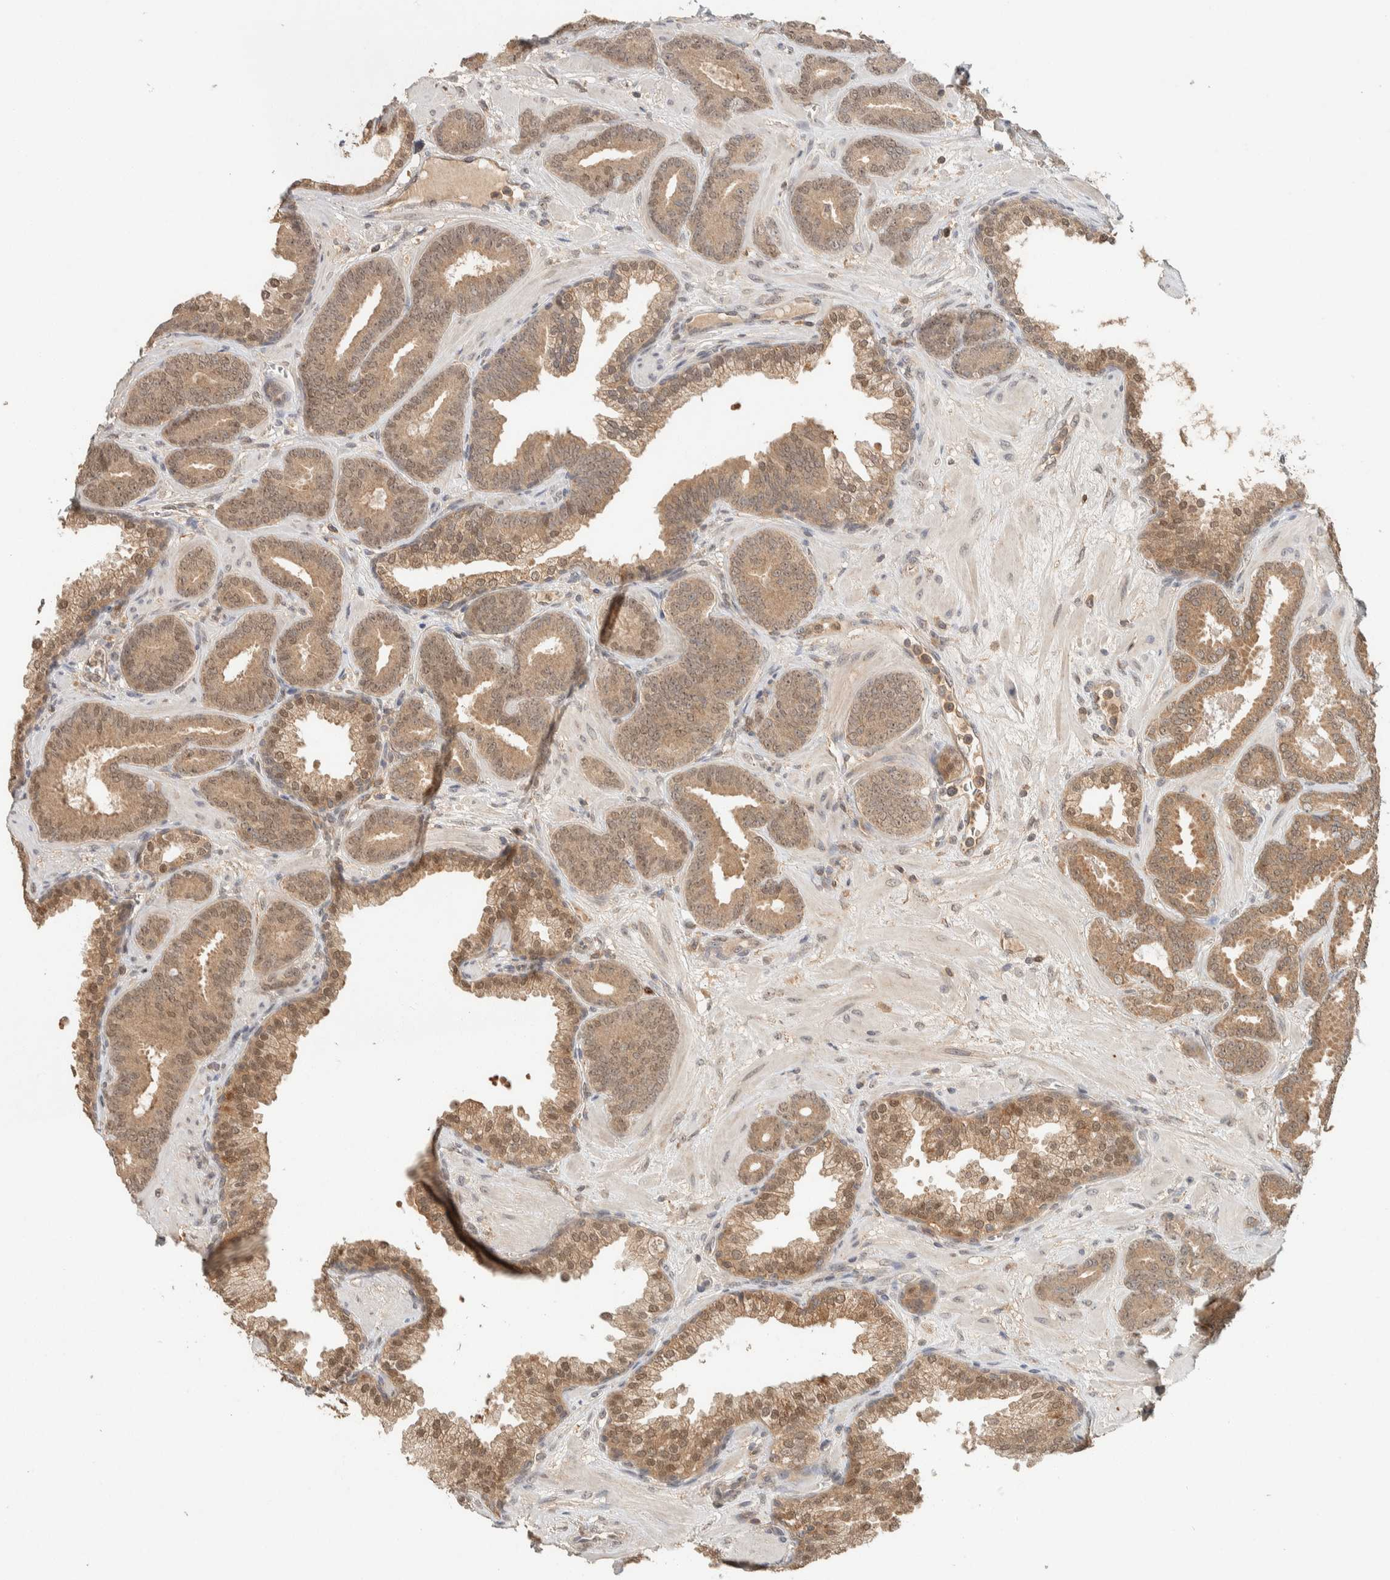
{"staining": {"intensity": "moderate", "quantity": ">75%", "location": "cytoplasmic/membranous,nuclear"}, "tissue": "prostate cancer", "cell_type": "Tumor cells", "image_type": "cancer", "snomed": [{"axis": "morphology", "description": "Adenocarcinoma, Low grade"}, {"axis": "topography", "description": "Prostate"}], "caption": "Prostate cancer was stained to show a protein in brown. There is medium levels of moderate cytoplasmic/membranous and nuclear positivity in approximately >75% of tumor cells.", "gene": "ZNF567", "patient": {"sex": "male", "age": 62}}